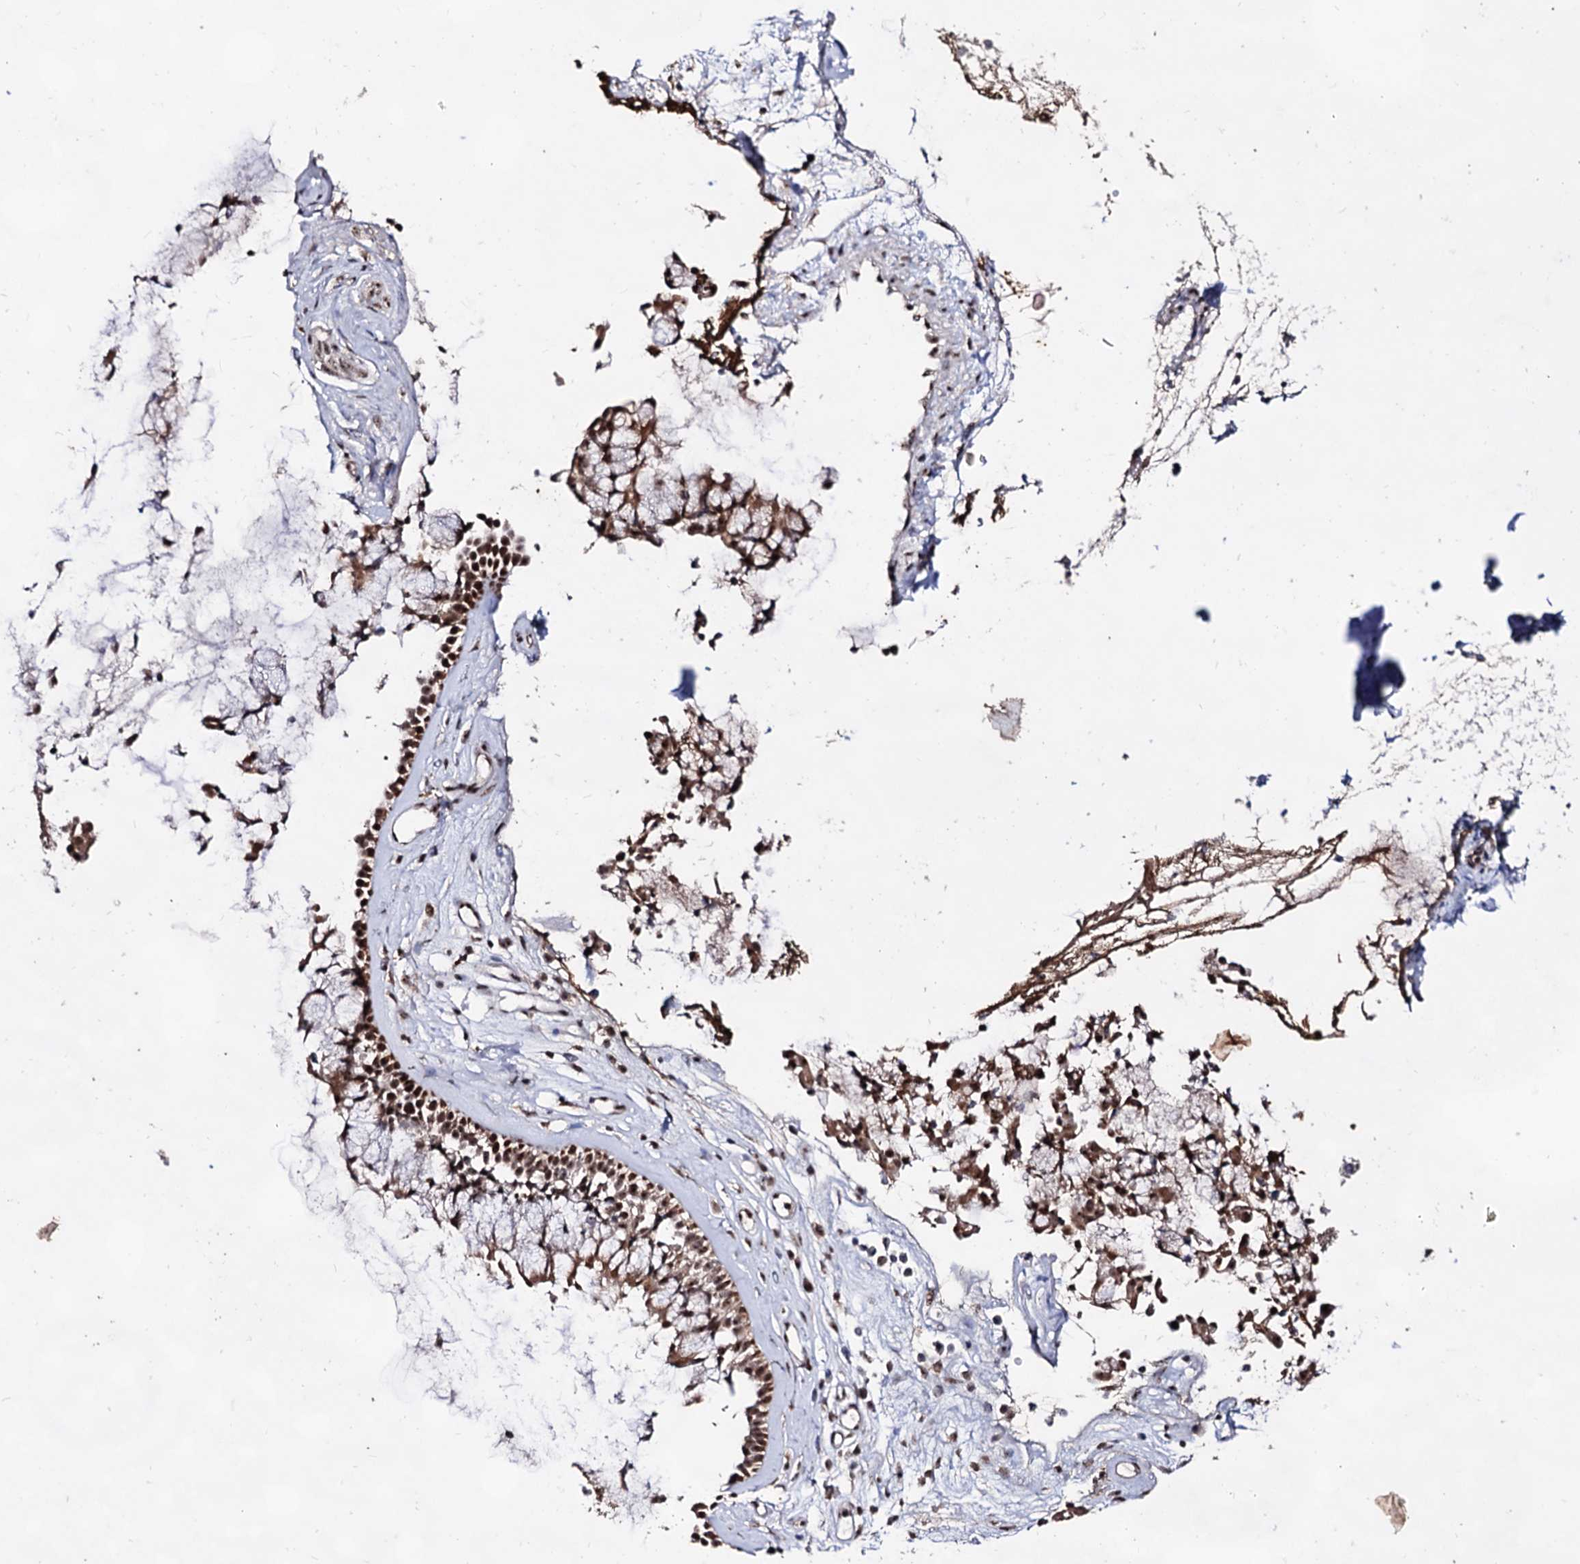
{"staining": {"intensity": "strong", "quantity": ">75%", "location": "nuclear"}, "tissue": "nasopharynx", "cell_type": "Respiratory epithelial cells", "image_type": "normal", "snomed": [{"axis": "morphology", "description": "Normal tissue, NOS"}, {"axis": "morphology", "description": "Inflammation, NOS"}, {"axis": "topography", "description": "Nasopharynx"}], "caption": "The image demonstrates staining of unremarkable nasopharynx, revealing strong nuclear protein positivity (brown color) within respiratory epithelial cells. (brown staining indicates protein expression, while blue staining denotes nuclei).", "gene": "EXOSC10", "patient": {"sex": "male", "age": 29}}